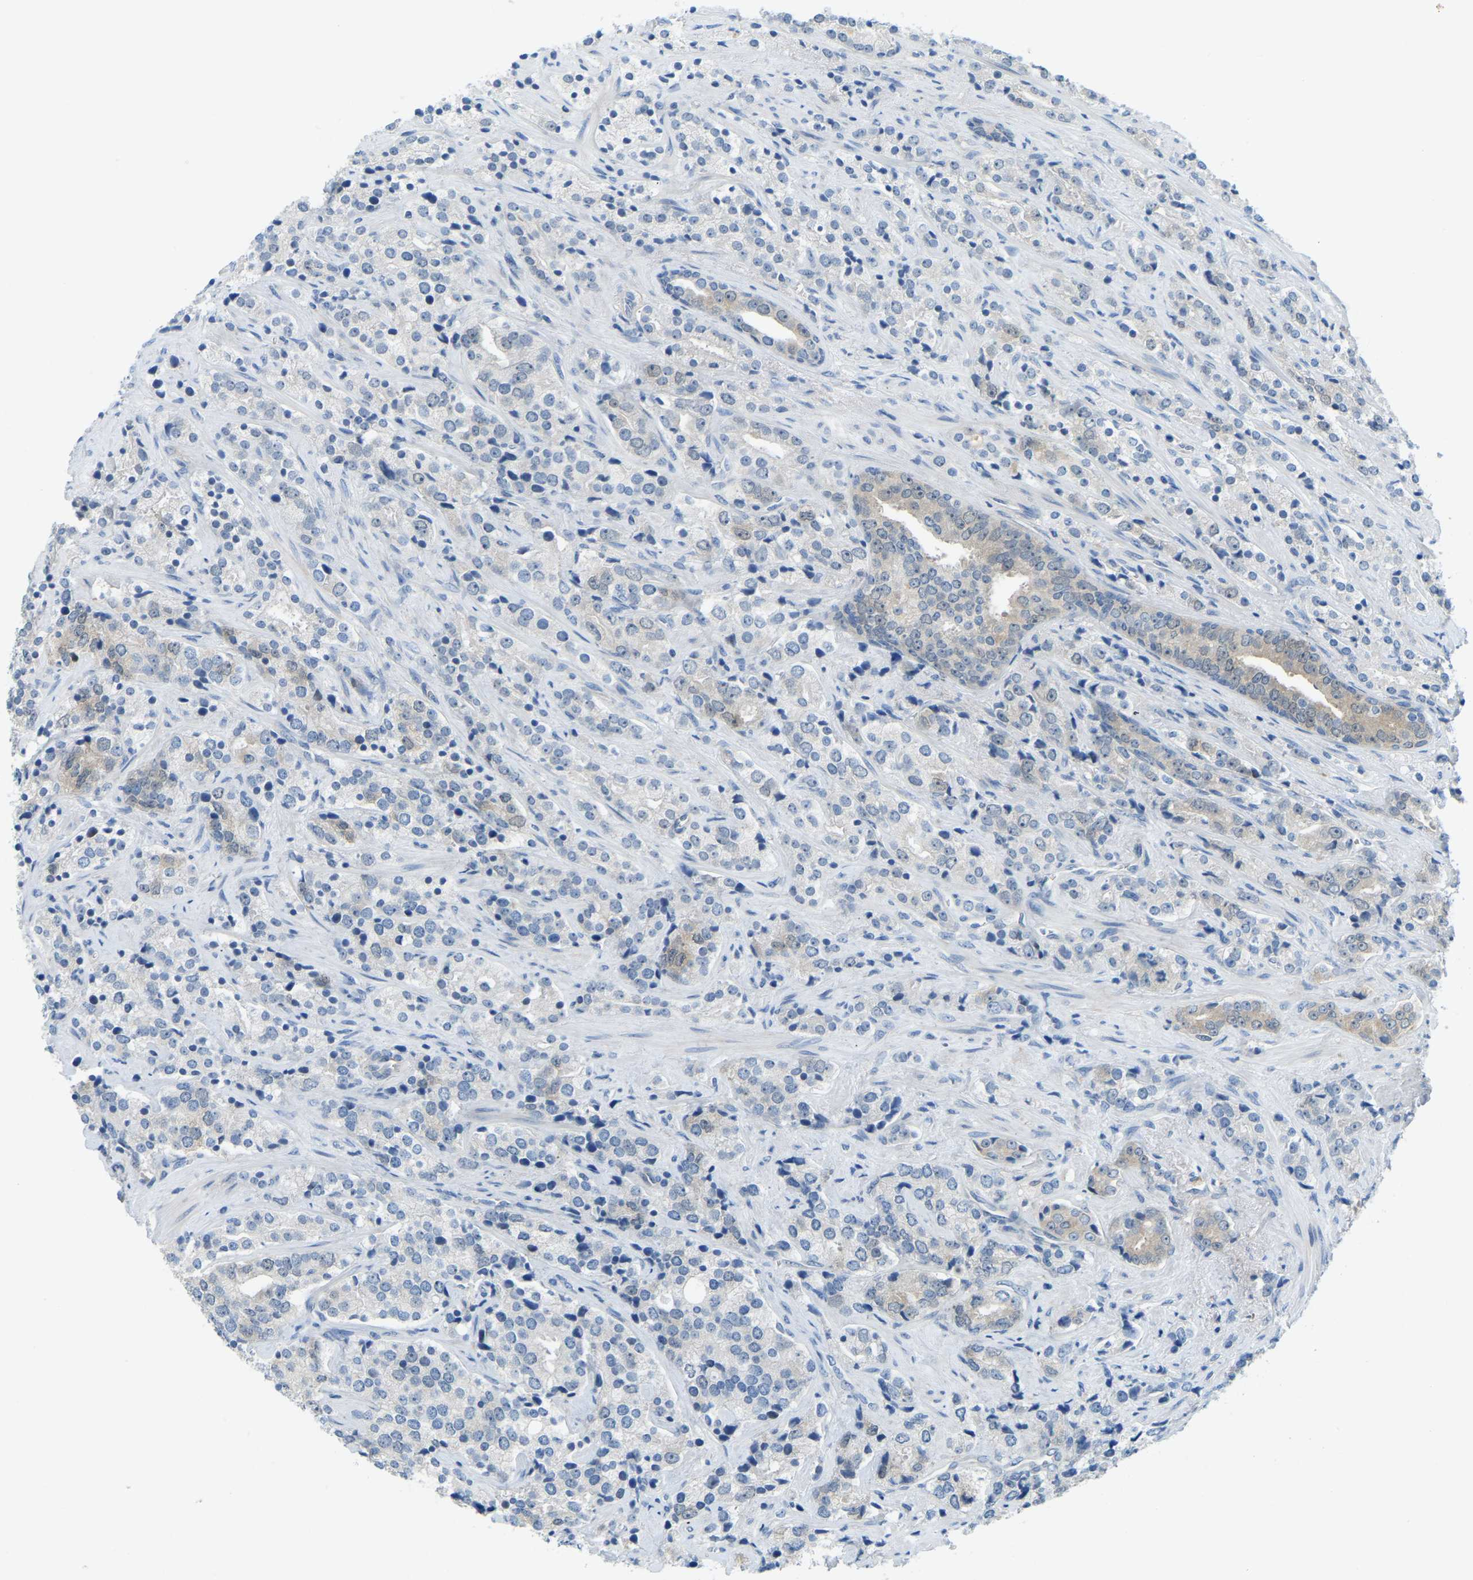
{"staining": {"intensity": "negative", "quantity": "none", "location": "none"}, "tissue": "prostate cancer", "cell_type": "Tumor cells", "image_type": "cancer", "snomed": [{"axis": "morphology", "description": "Adenocarcinoma, High grade"}, {"axis": "topography", "description": "Prostate"}], "caption": "Tumor cells show no significant staining in prostate adenocarcinoma (high-grade).", "gene": "NME8", "patient": {"sex": "male", "age": 71}}